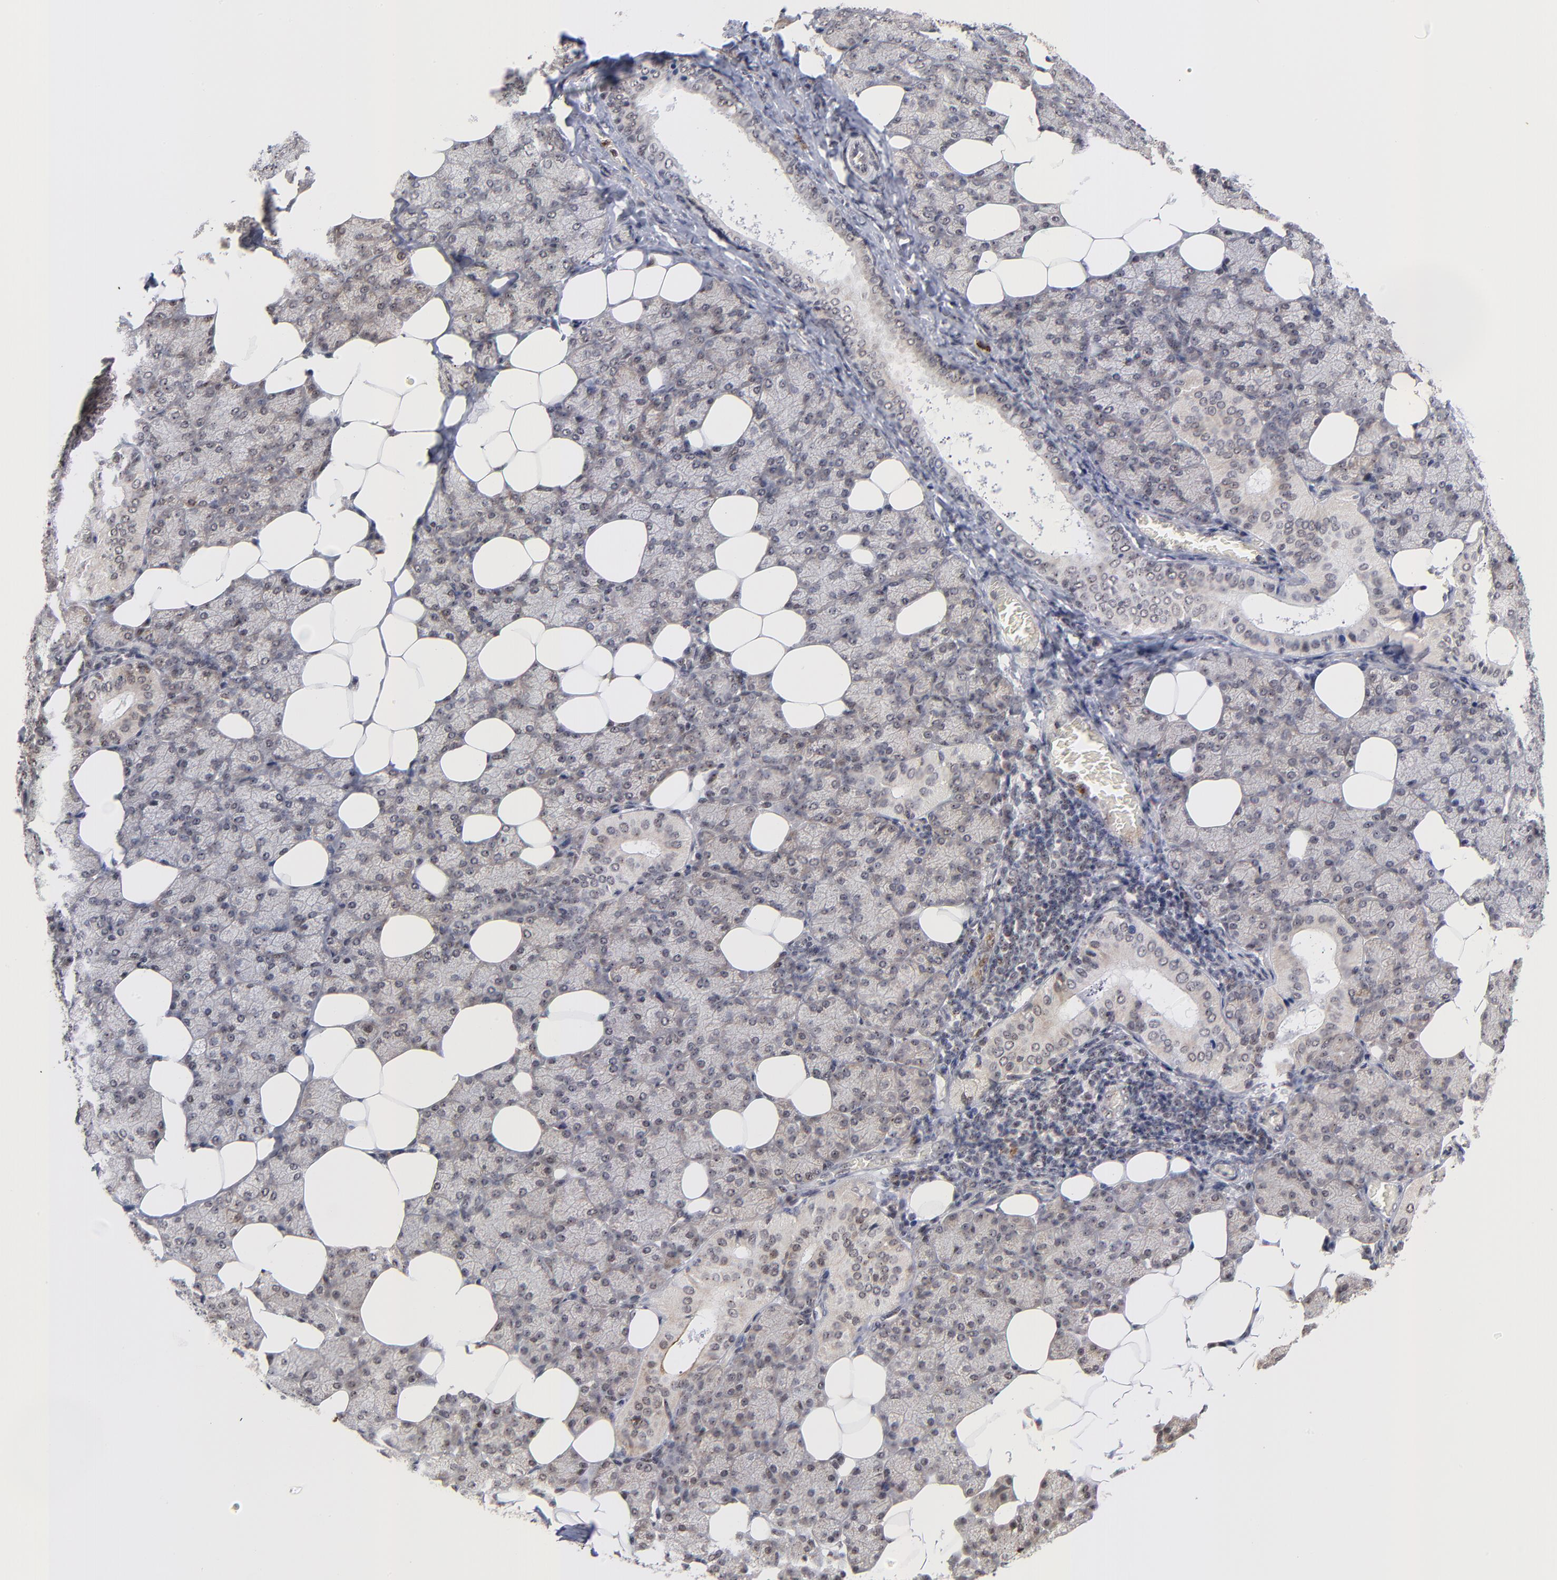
{"staining": {"intensity": "negative", "quantity": "none", "location": "none"}, "tissue": "salivary gland", "cell_type": "Glandular cells", "image_type": "normal", "snomed": [{"axis": "morphology", "description": "Normal tissue, NOS"}, {"axis": "topography", "description": "Lymph node"}, {"axis": "topography", "description": "Salivary gland"}], "caption": "Immunohistochemical staining of normal human salivary gland exhibits no significant staining in glandular cells. (Brightfield microscopy of DAB (3,3'-diaminobenzidine) IHC at high magnification).", "gene": "ZNF419", "patient": {"sex": "male", "age": 8}}